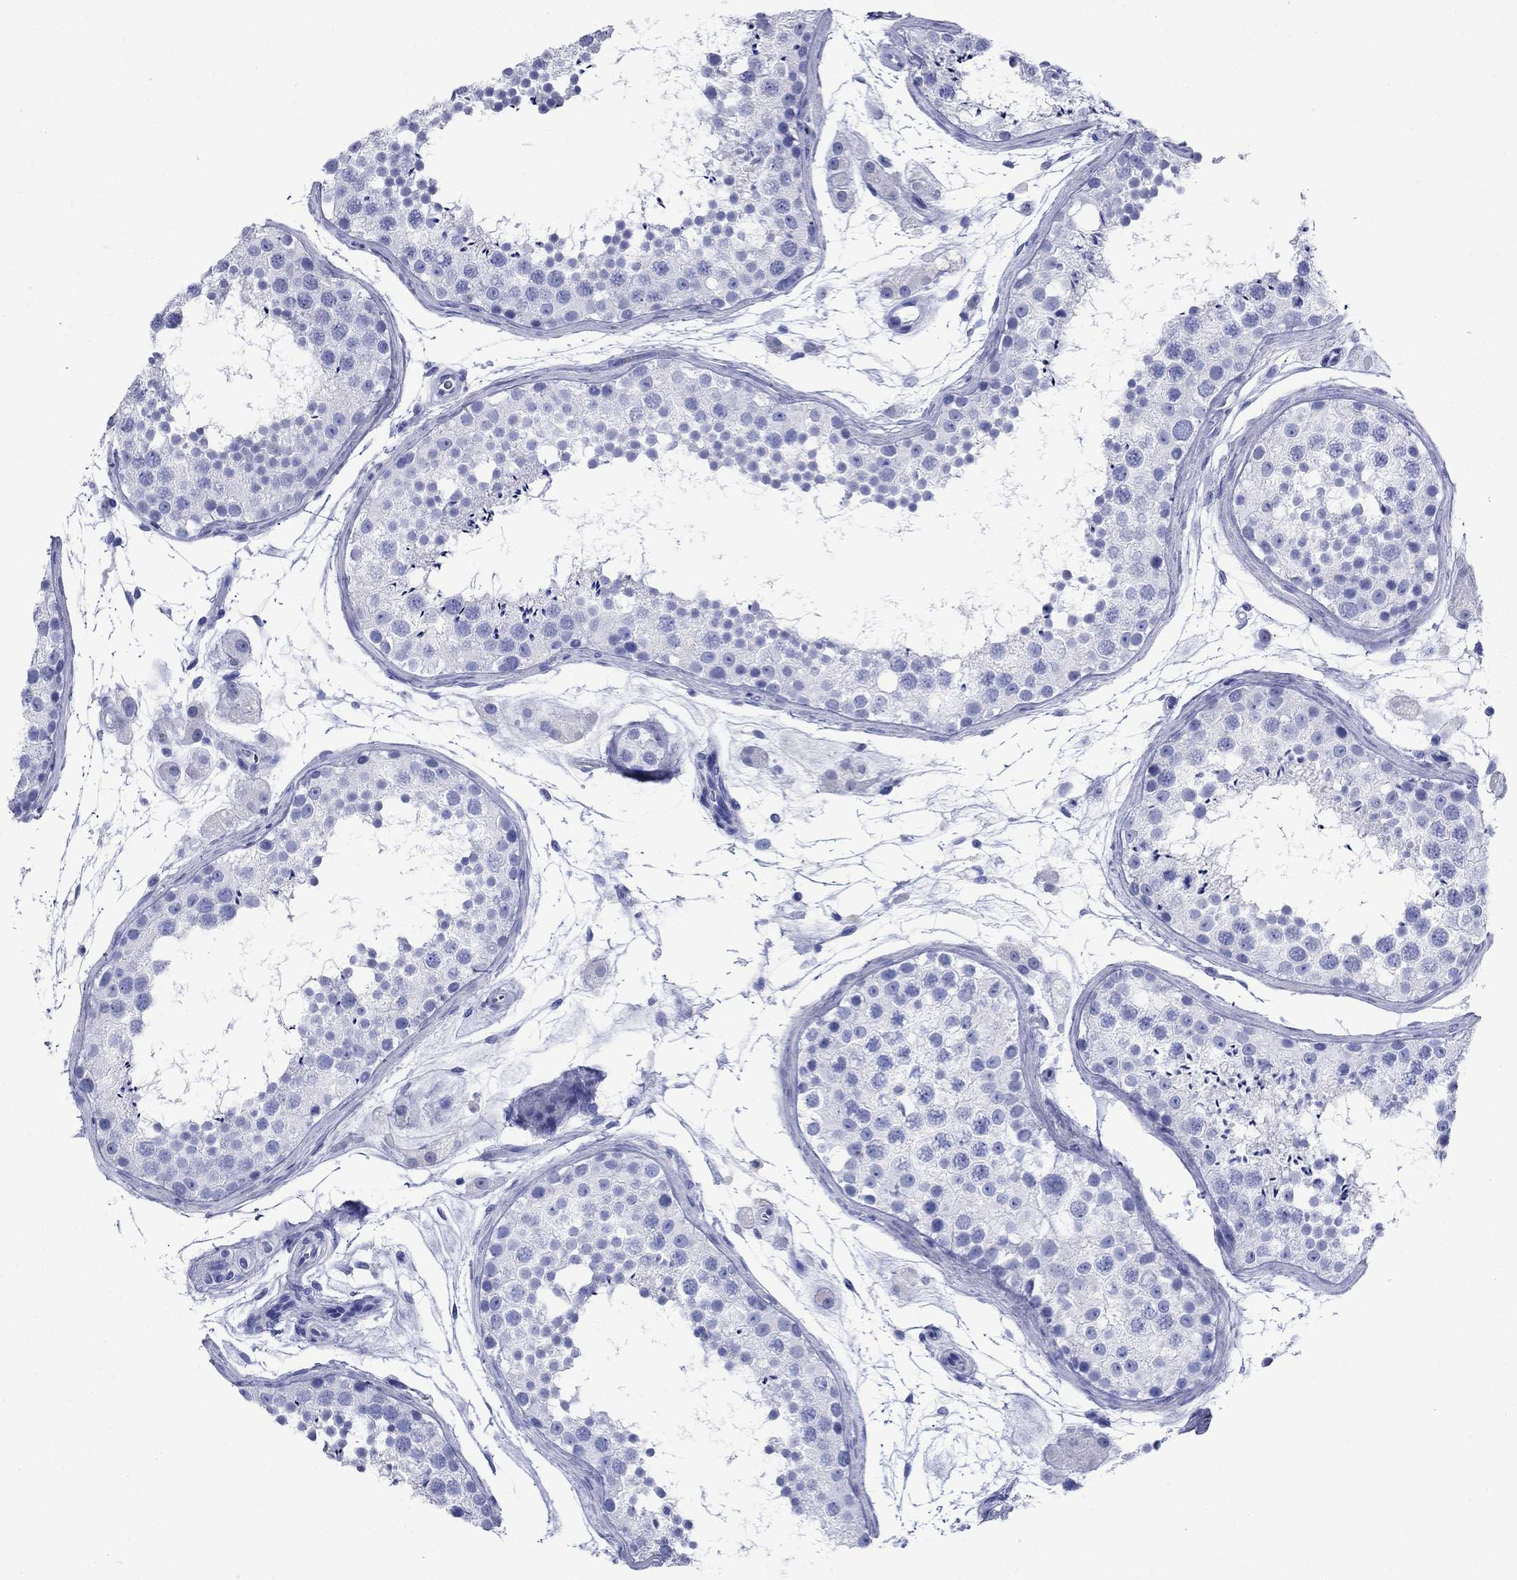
{"staining": {"intensity": "negative", "quantity": "none", "location": "none"}, "tissue": "testis", "cell_type": "Cells in seminiferous ducts", "image_type": "normal", "snomed": [{"axis": "morphology", "description": "Normal tissue, NOS"}, {"axis": "topography", "description": "Testis"}], "caption": "DAB immunohistochemical staining of benign testis shows no significant positivity in cells in seminiferous ducts.", "gene": "AZU1", "patient": {"sex": "male", "age": 41}}